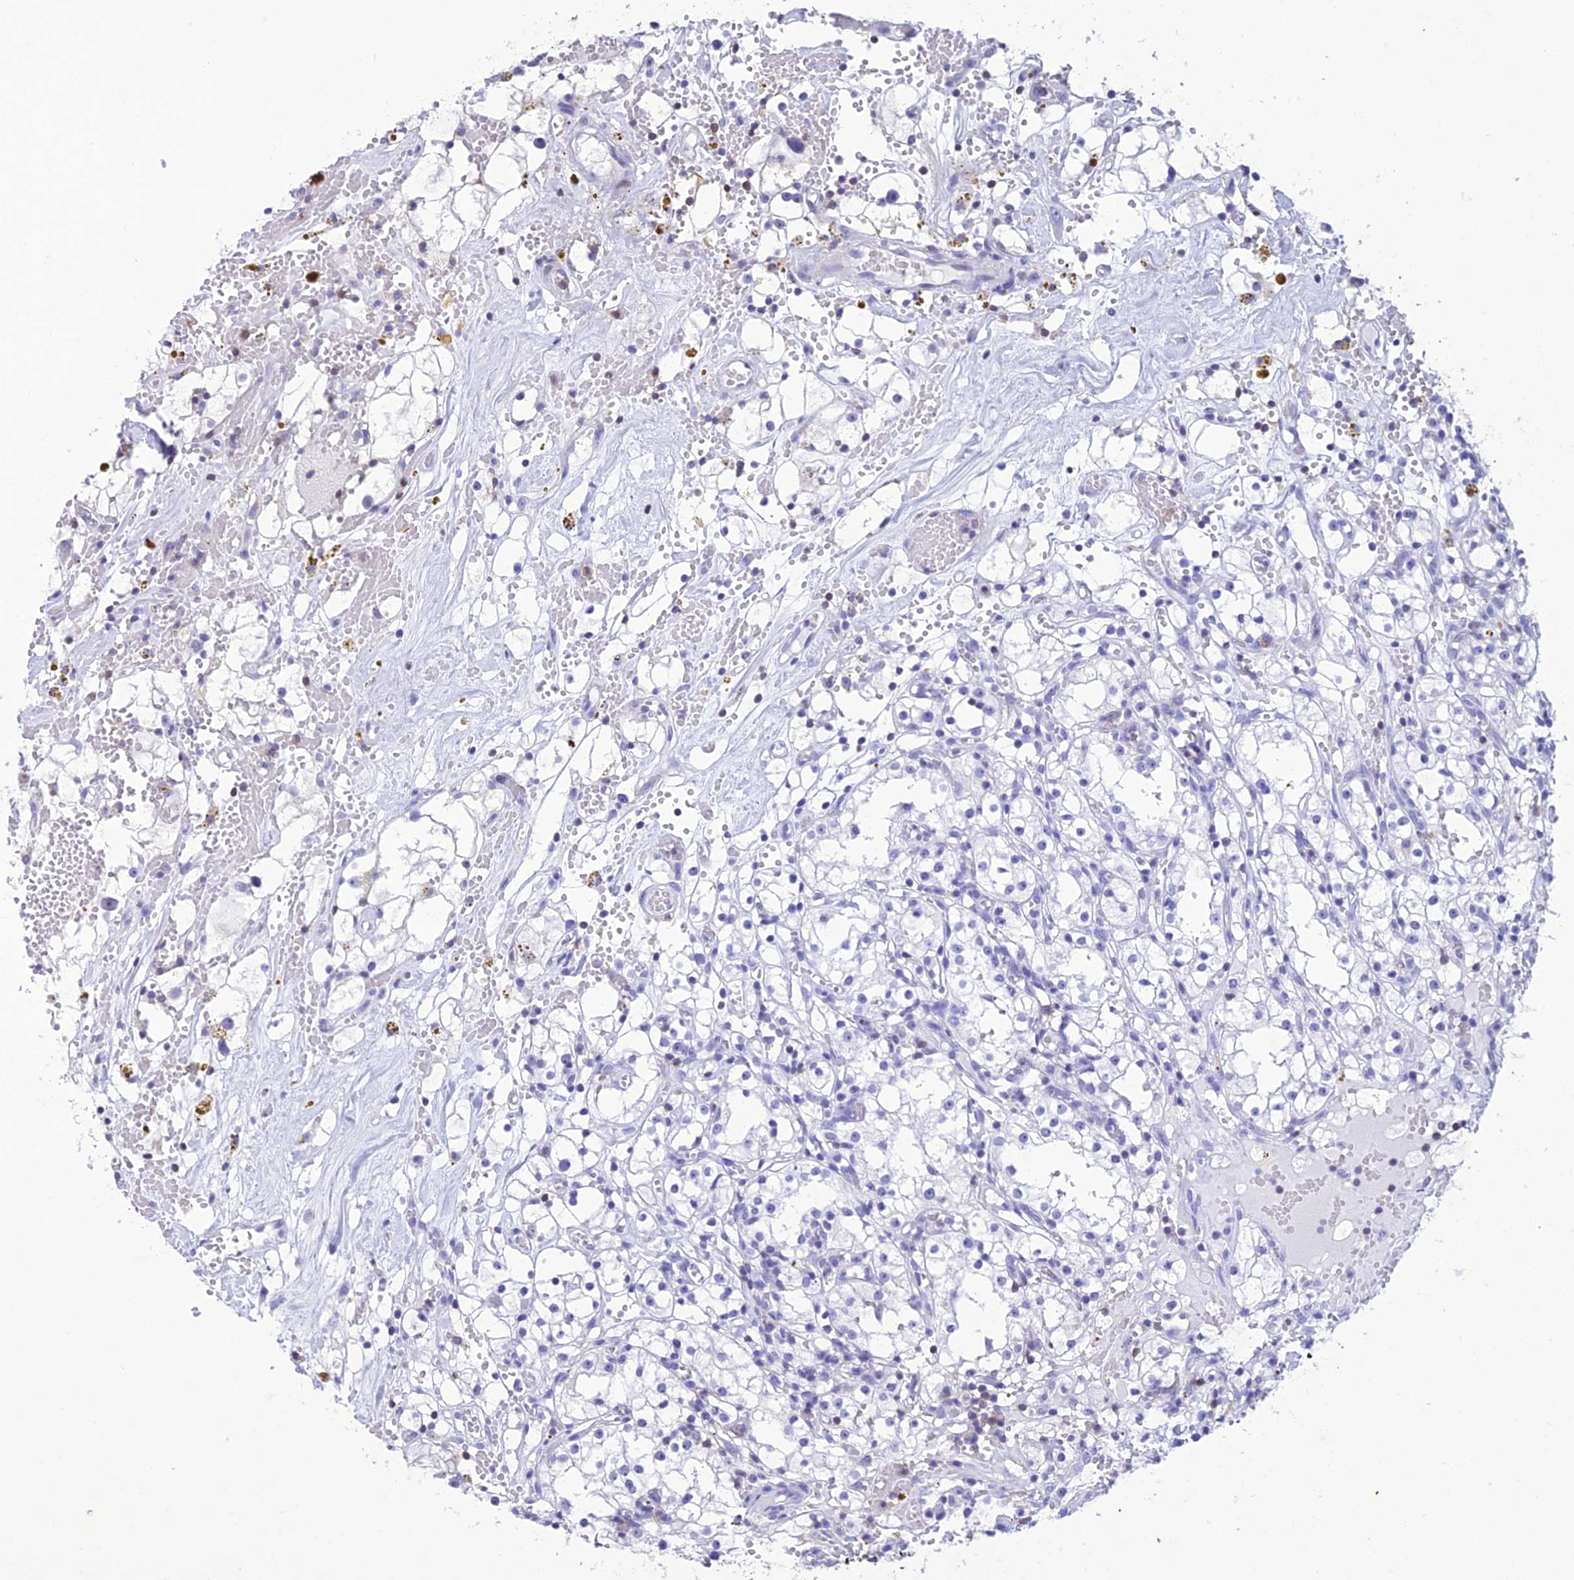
{"staining": {"intensity": "negative", "quantity": "none", "location": "none"}, "tissue": "renal cancer", "cell_type": "Tumor cells", "image_type": "cancer", "snomed": [{"axis": "morphology", "description": "Adenocarcinoma, NOS"}, {"axis": "topography", "description": "Kidney"}], "caption": "Renal adenocarcinoma was stained to show a protein in brown. There is no significant staining in tumor cells. The staining is performed using DAB (3,3'-diaminobenzidine) brown chromogen with nuclei counter-stained in using hematoxylin.", "gene": "FAM76A", "patient": {"sex": "male", "age": 56}}